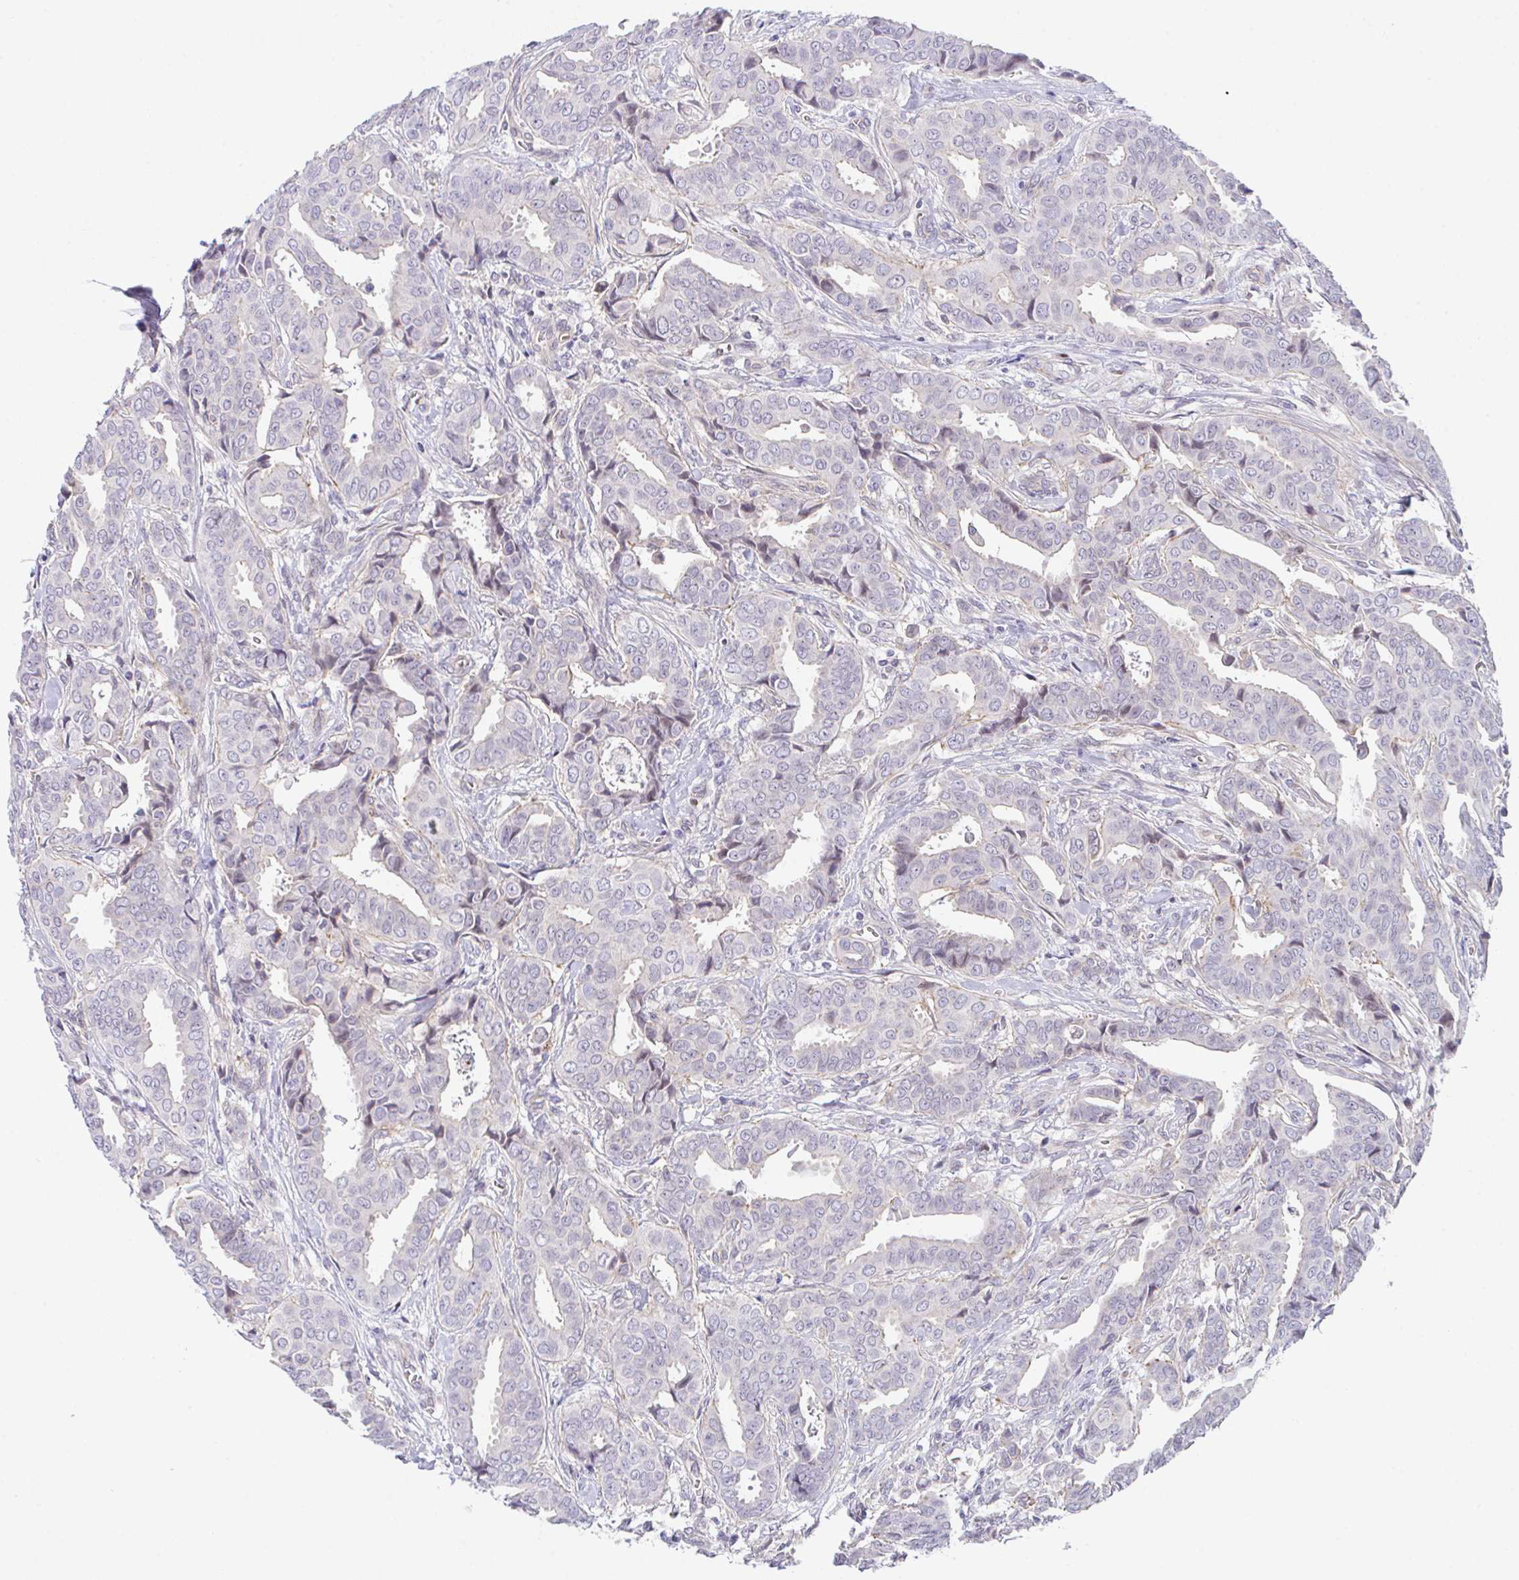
{"staining": {"intensity": "negative", "quantity": "none", "location": "none"}, "tissue": "breast cancer", "cell_type": "Tumor cells", "image_type": "cancer", "snomed": [{"axis": "morphology", "description": "Duct carcinoma"}, {"axis": "topography", "description": "Breast"}], "caption": "This is an immunohistochemistry photomicrograph of breast cancer. There is no staining in tumor cells.", "gene": "ZBED3", "patient": {"sex": "female", "age": 45}}